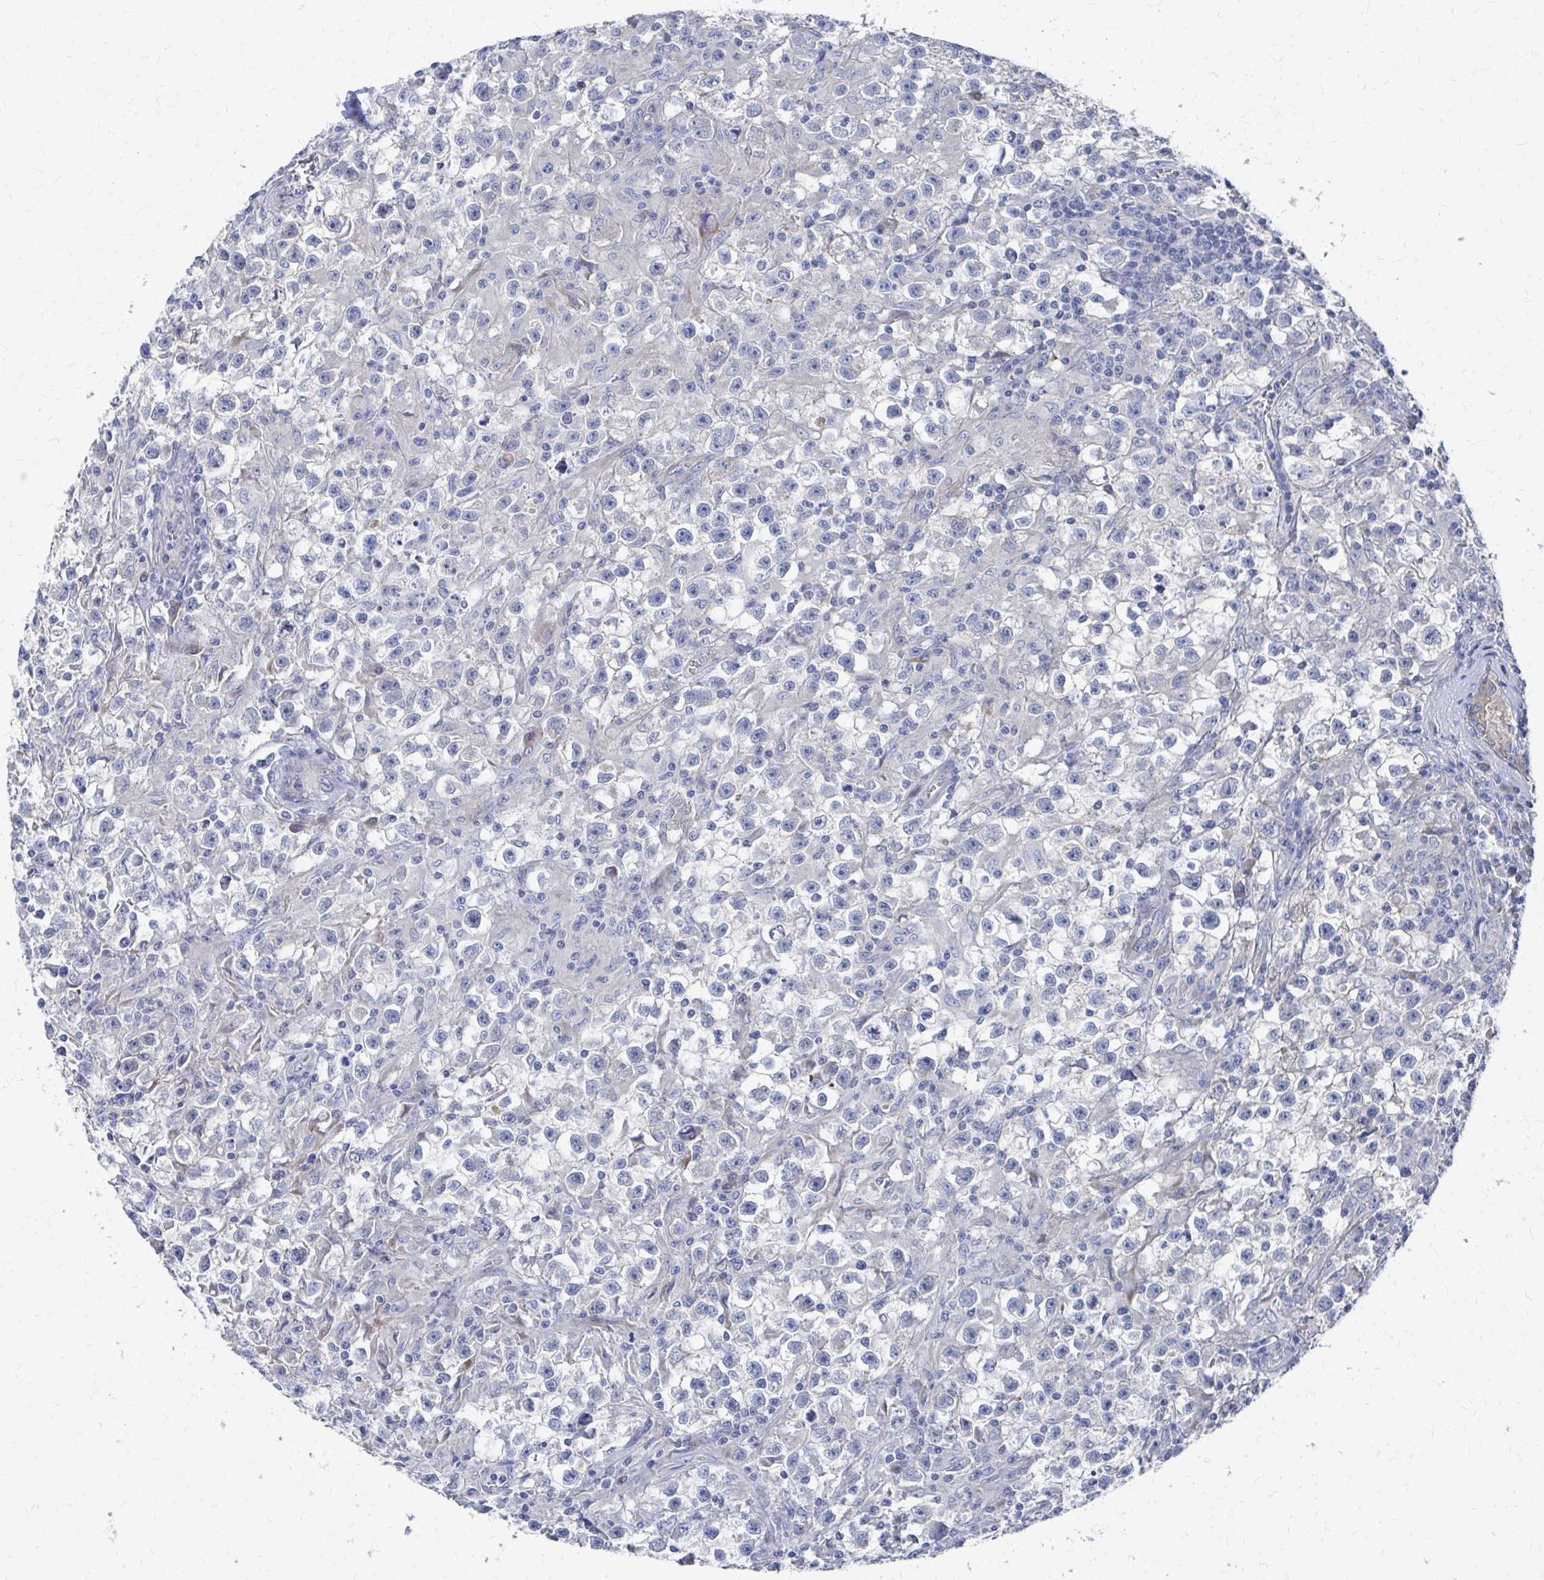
{"staining": {"intensity": "negative", "quantity": "none", "location": "none"}, "tissue": "testis cancer", "cell_type": "Tumor cells", "image_type": "cancer", "snomed": [{"axis": "morphology", "description": "Seminoma, NOS"}, {"axis": "topography", "description": "Testis"}], "caption": "Tumor cells show no significant expression in testis cancer. (Immunohistochemistry (ihc), brightfield microscopy, high magnification).", "gene": "PLEKHG7", "patient": {"sex": "male", "age": 31}}